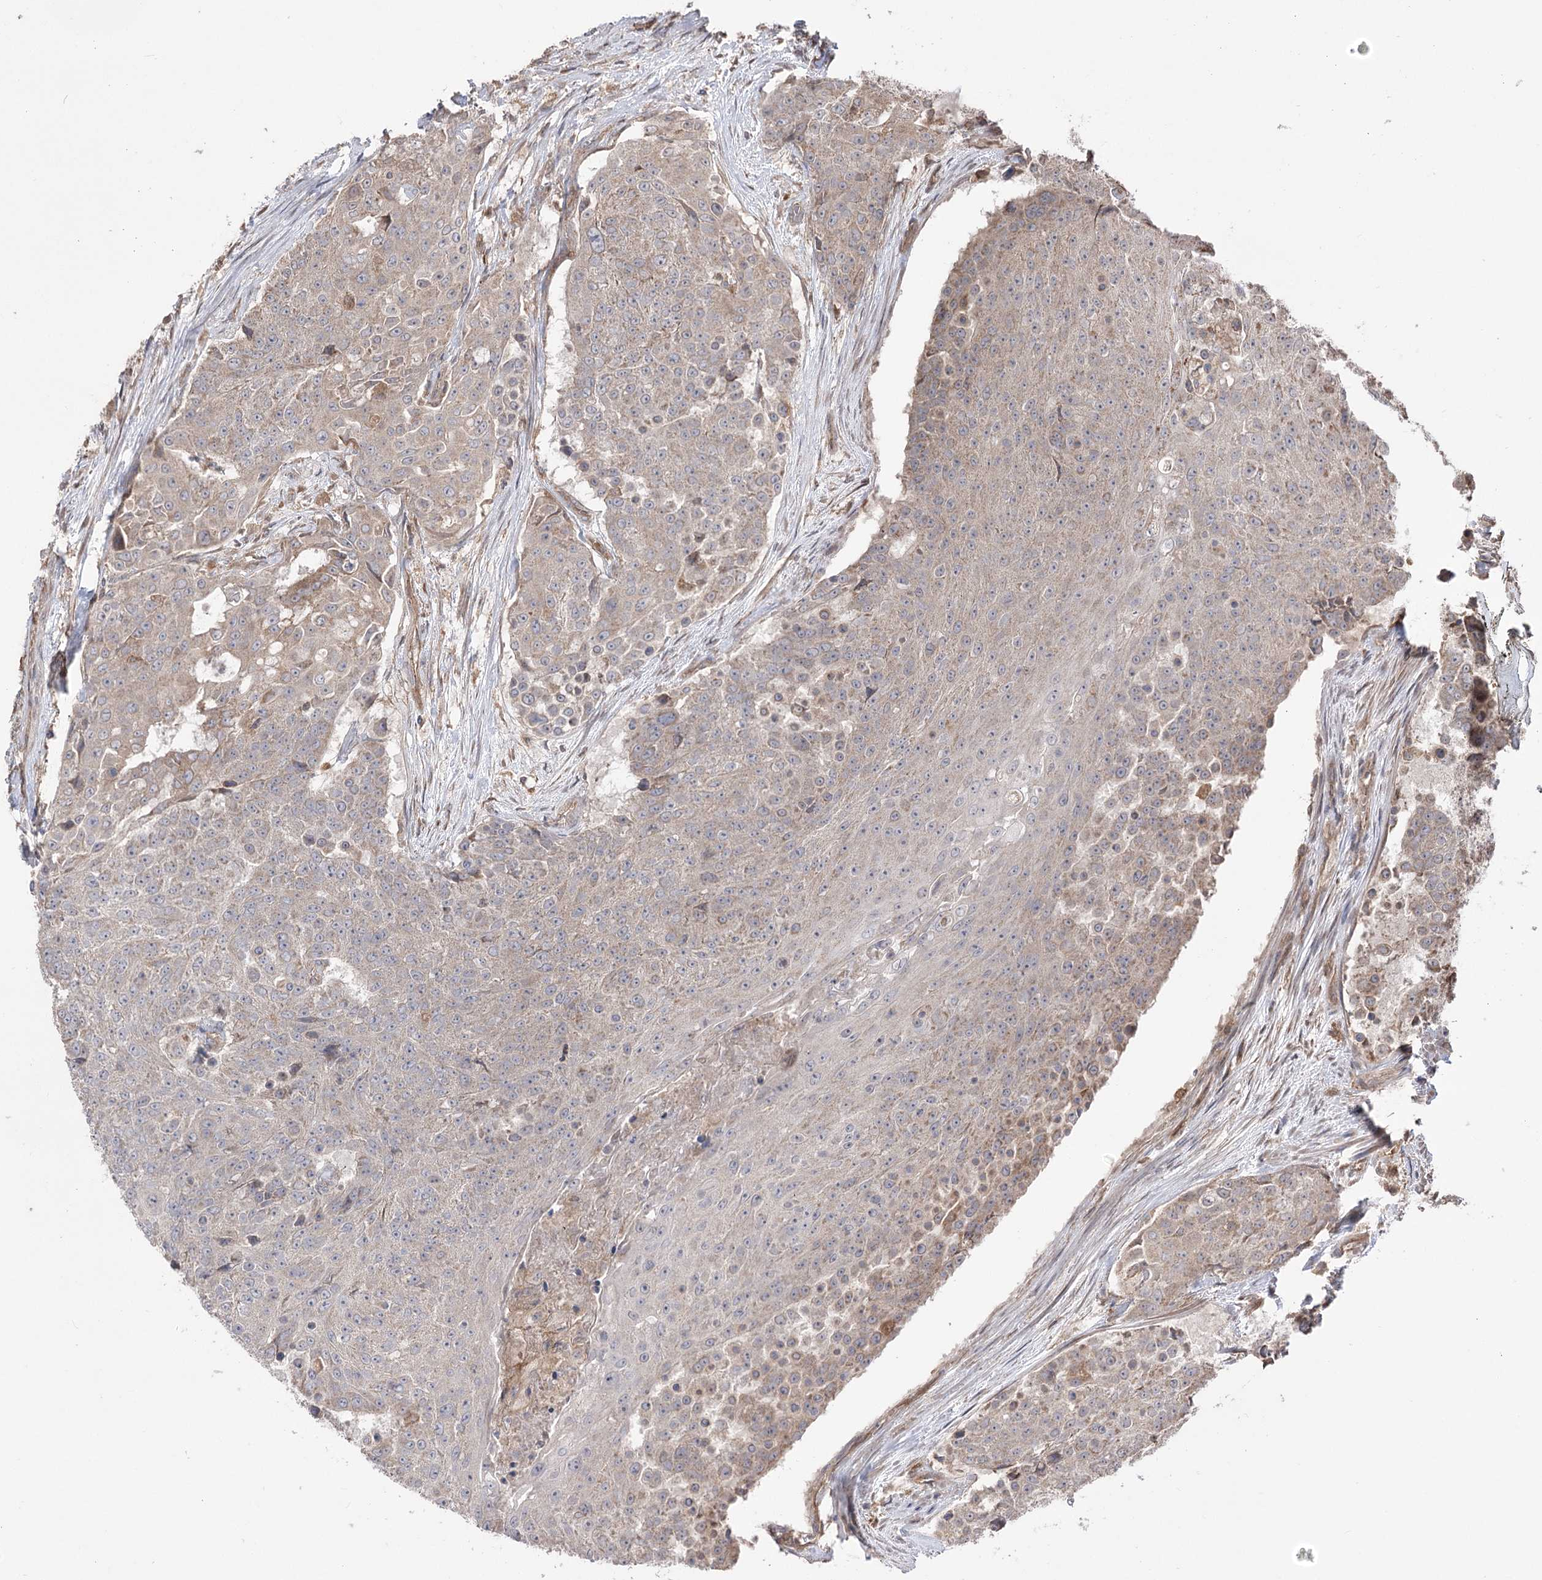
{"staining": {"intensity": "weak", "quantity": "<25%", "location": "cytoplasmic/membranous"}, "tissue": "urothelial cancer", "cell_type": "Tumor cells", "image_type": "cancer", "snomed": [{"axis": "morphology", "description": "Urothelial carcinoma, High grade"}, {"axis": "topography", "description": "Urinary bladder"}], "caption": "Tumor cells show no significant protein staining in urothelial carcinoma (high-grade).", "gene": "XYLB", "patient": {"sex": "female", "age": 63}}